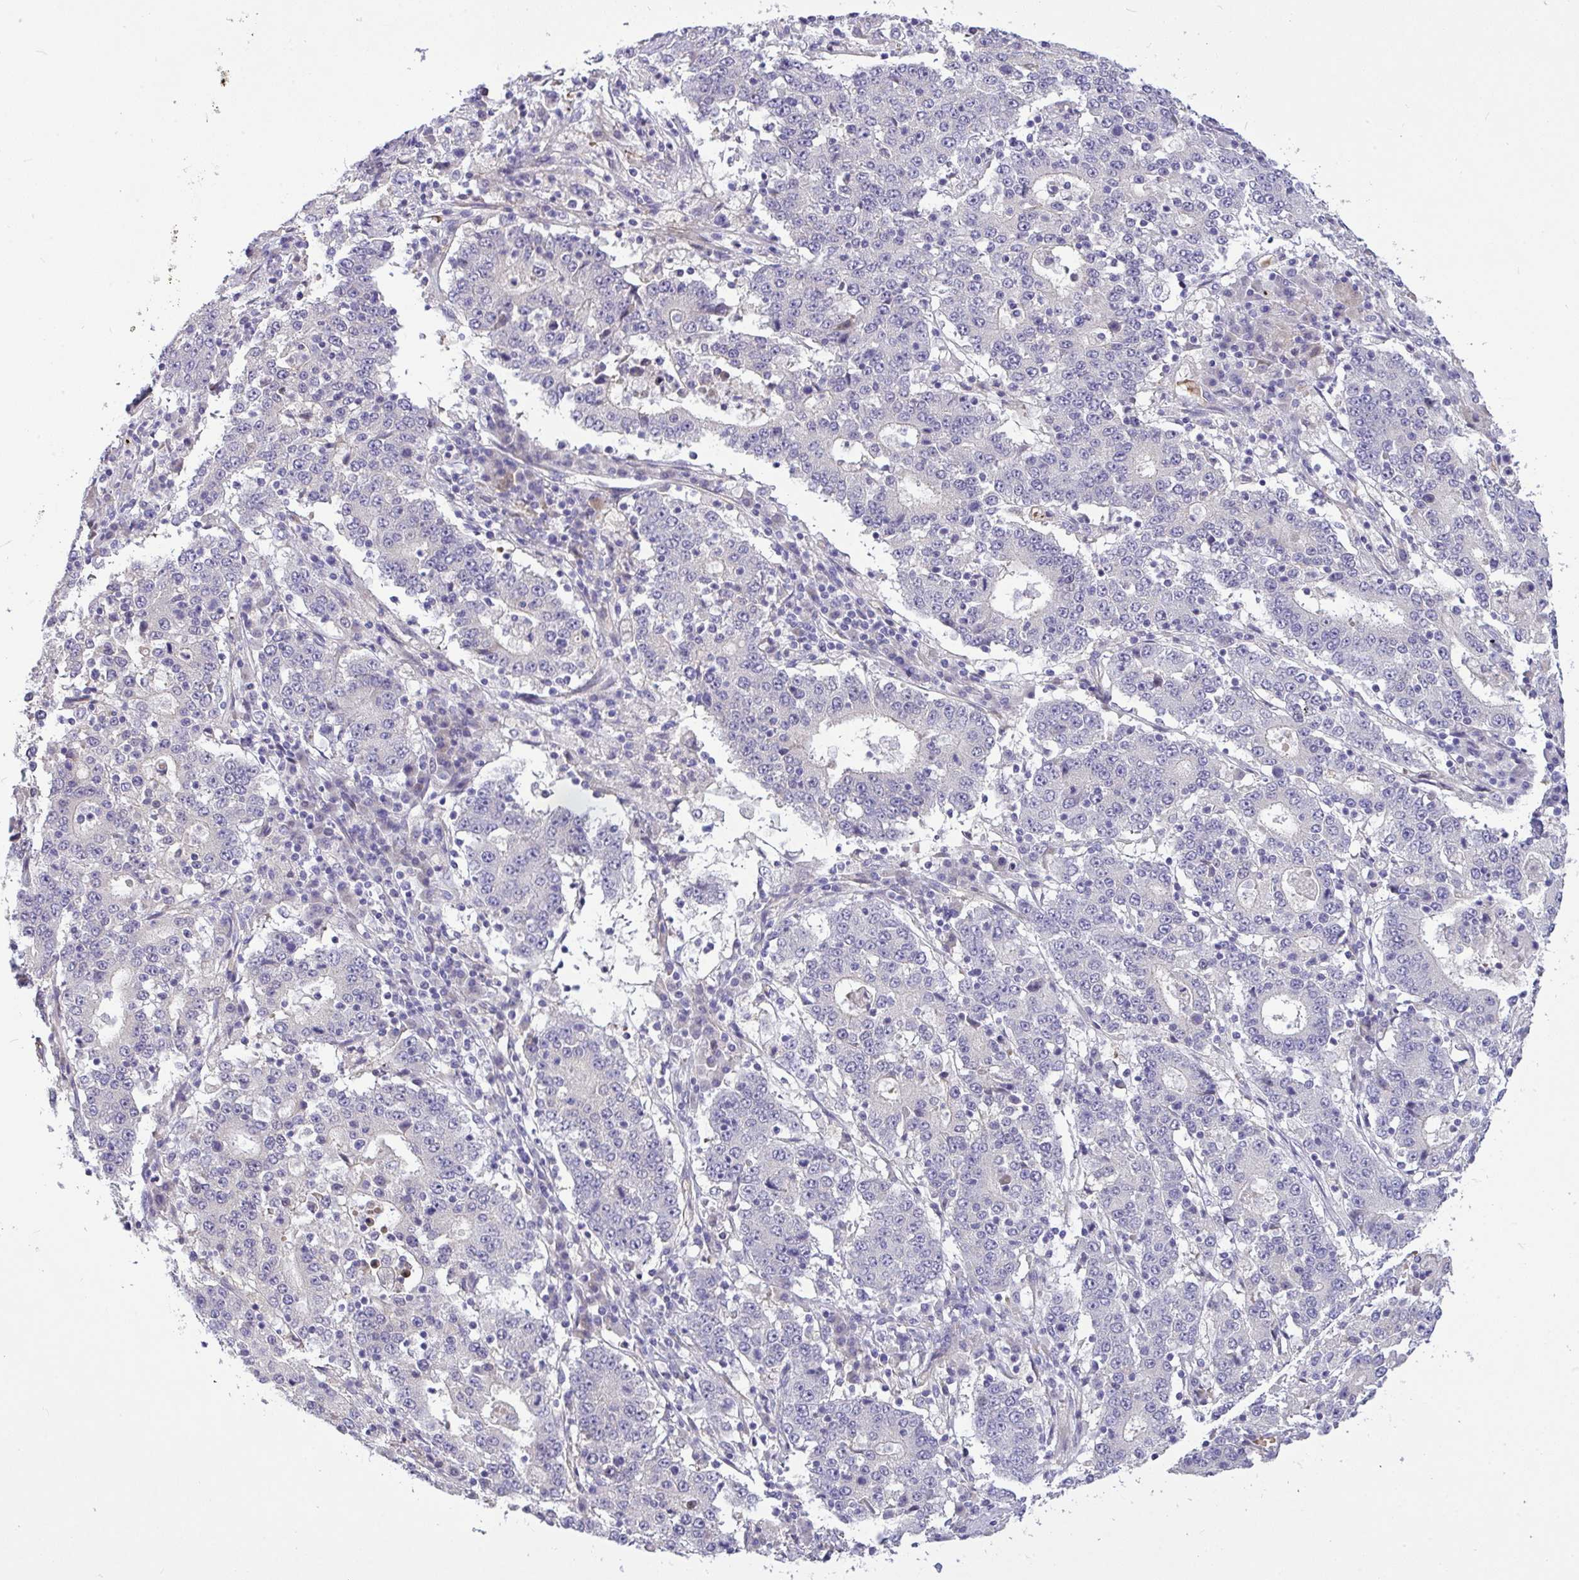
{"staining": {"intensity": "negative", "quantity": "none", "location": "none"}, "tissue": "stomach cancer", "cell_type": "Tumor cells", "image_type": "cancer", "snomed": [{"axis": "morphology", "description": "Adenocarcinoma, NOS"}, {"axis": "topography", "description": "Stomach"}], "caption": "Stomach cancer was stained to show a protein in brown. There is no significant expression in tumor cells.", "gene": "MOCS1", "patient": {"sex": "male", "age": 59}}